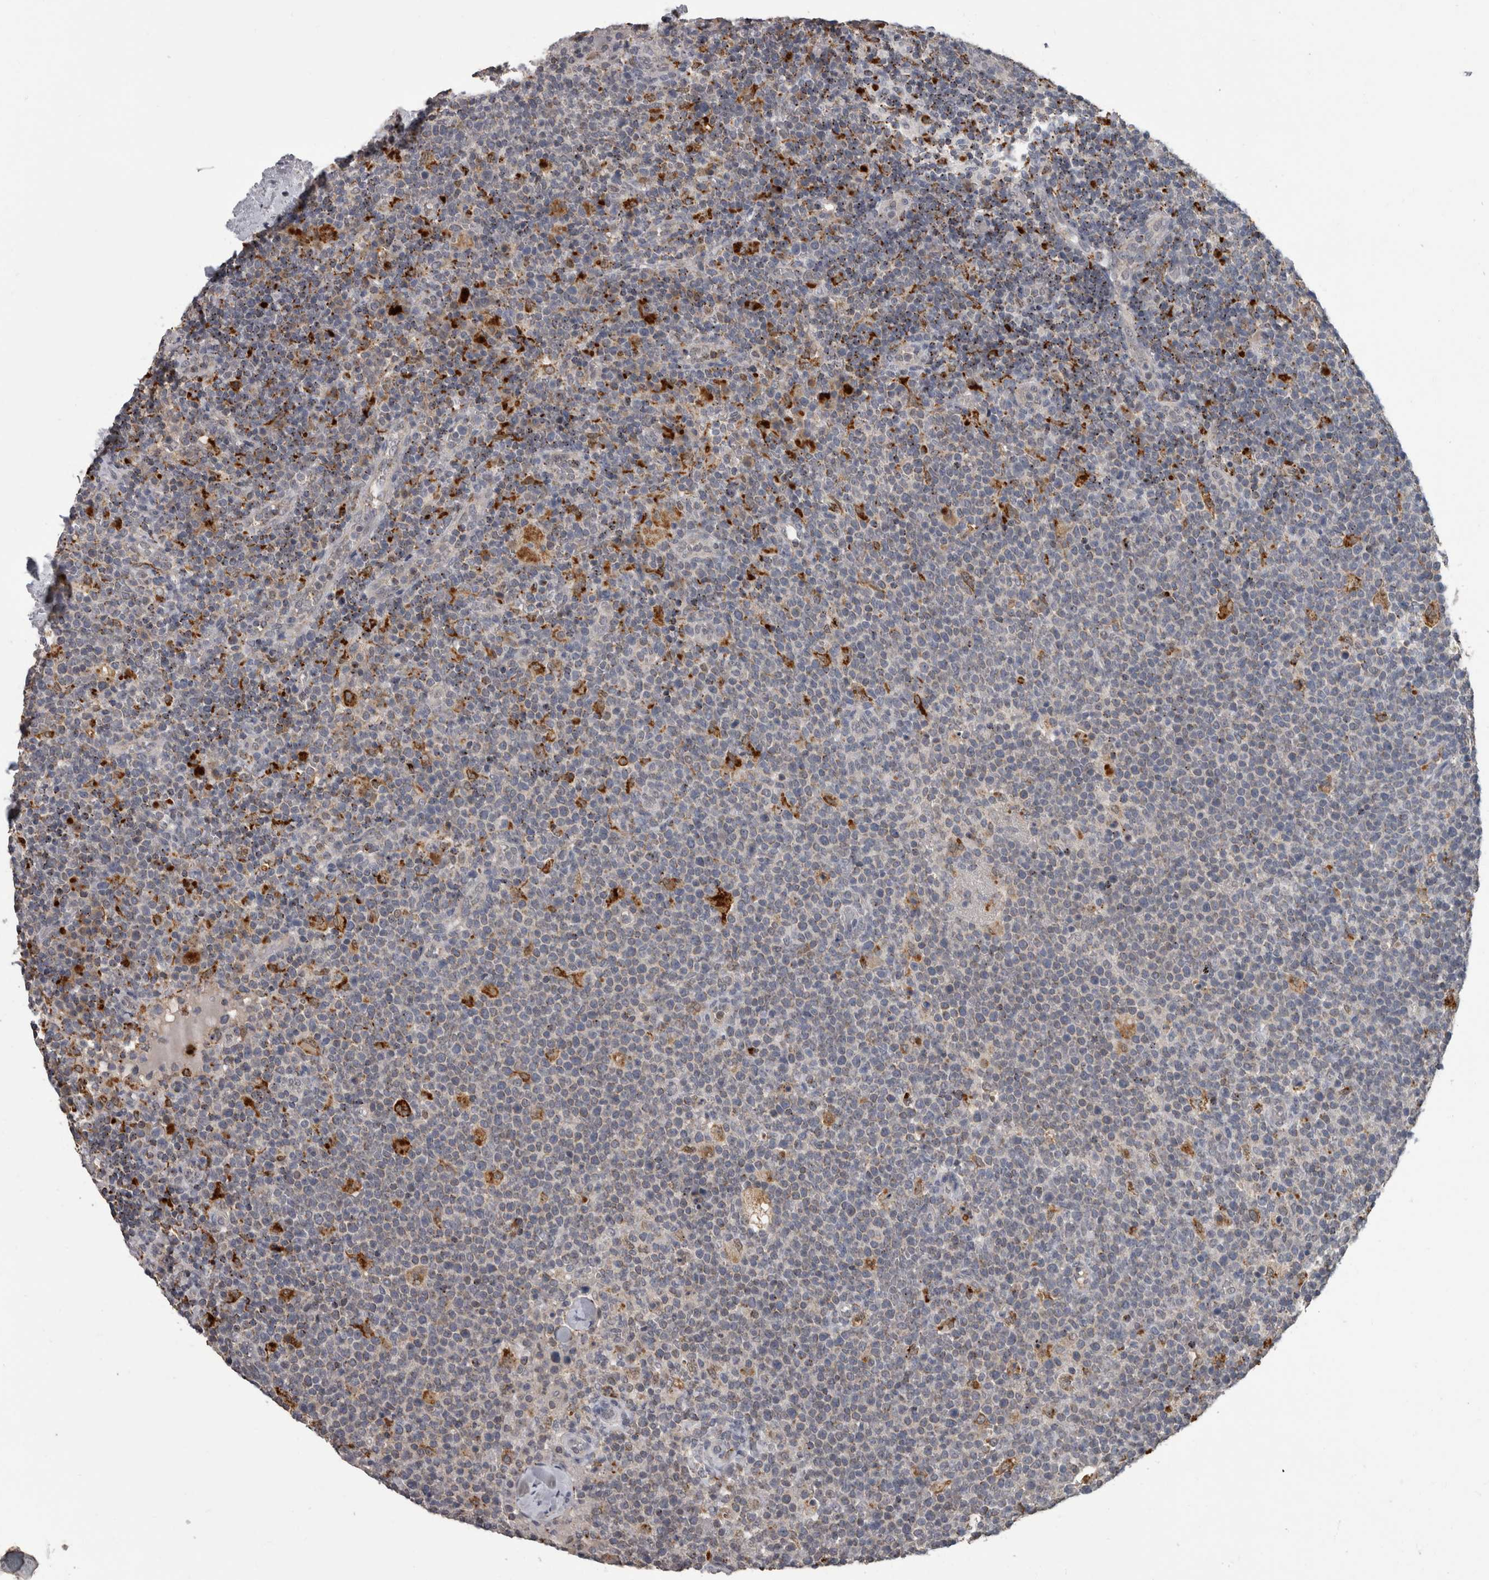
{"staining": {"intensity": "negative", "quantity": "none", "location": "none"}, "tissue": "lymphoma", "cell_type": "Tumor cells", "image_type": "cancer", "snomed": [{"axis": "morphology", "description": "Malignant lymphoma, non-Hodgkin's type, High grade"}, {"axis": "topography", "description": "Lymph node"}], "caption": "Tumor cells are negative for protein expression in human lymphoma.", "gene": "NAAA", "patient": {"sex": "male", "age": 61}}